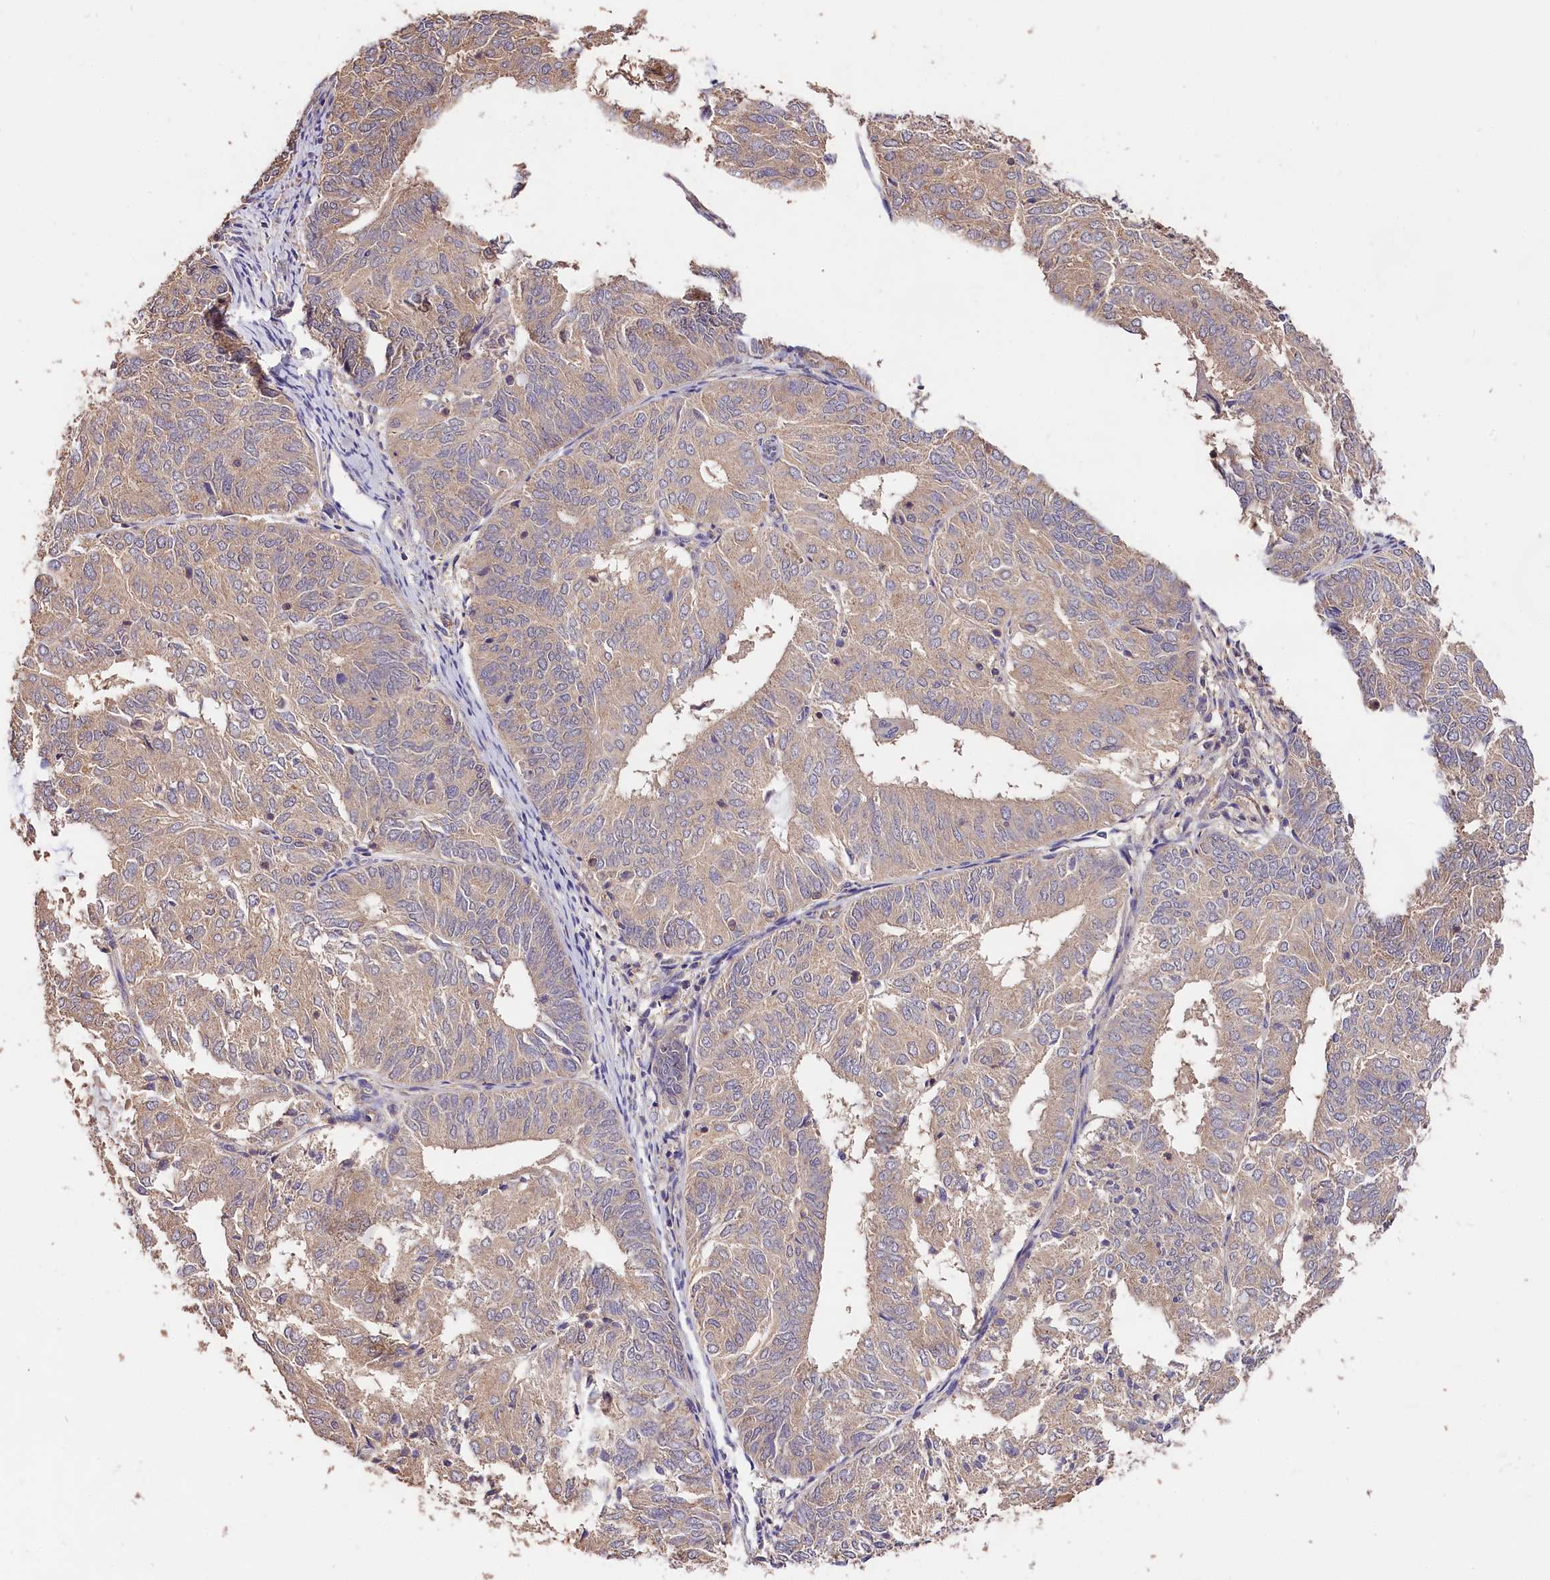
{"staining": {"intensity": "weak", "quantity": ">75%", "location": "cytoplasmic/membranous"}, "tissue": "endometrial cancer", "cell_type": "Tumor cells", "image_type": "cancer", "snomed": [{"axis": "morphology", "description": "Adenocarcinoma, NOS"}, {"axis": "topography", "description": "Uterus"}], "caption": "Human endometrial adenocarcinoma stained with a brown dye displays weak cytoplasmic/membranous positive positivity in approximately >75% of tumor cells.", "gene": "OAS3", "patient": {"sex": "female", "age": 60}}